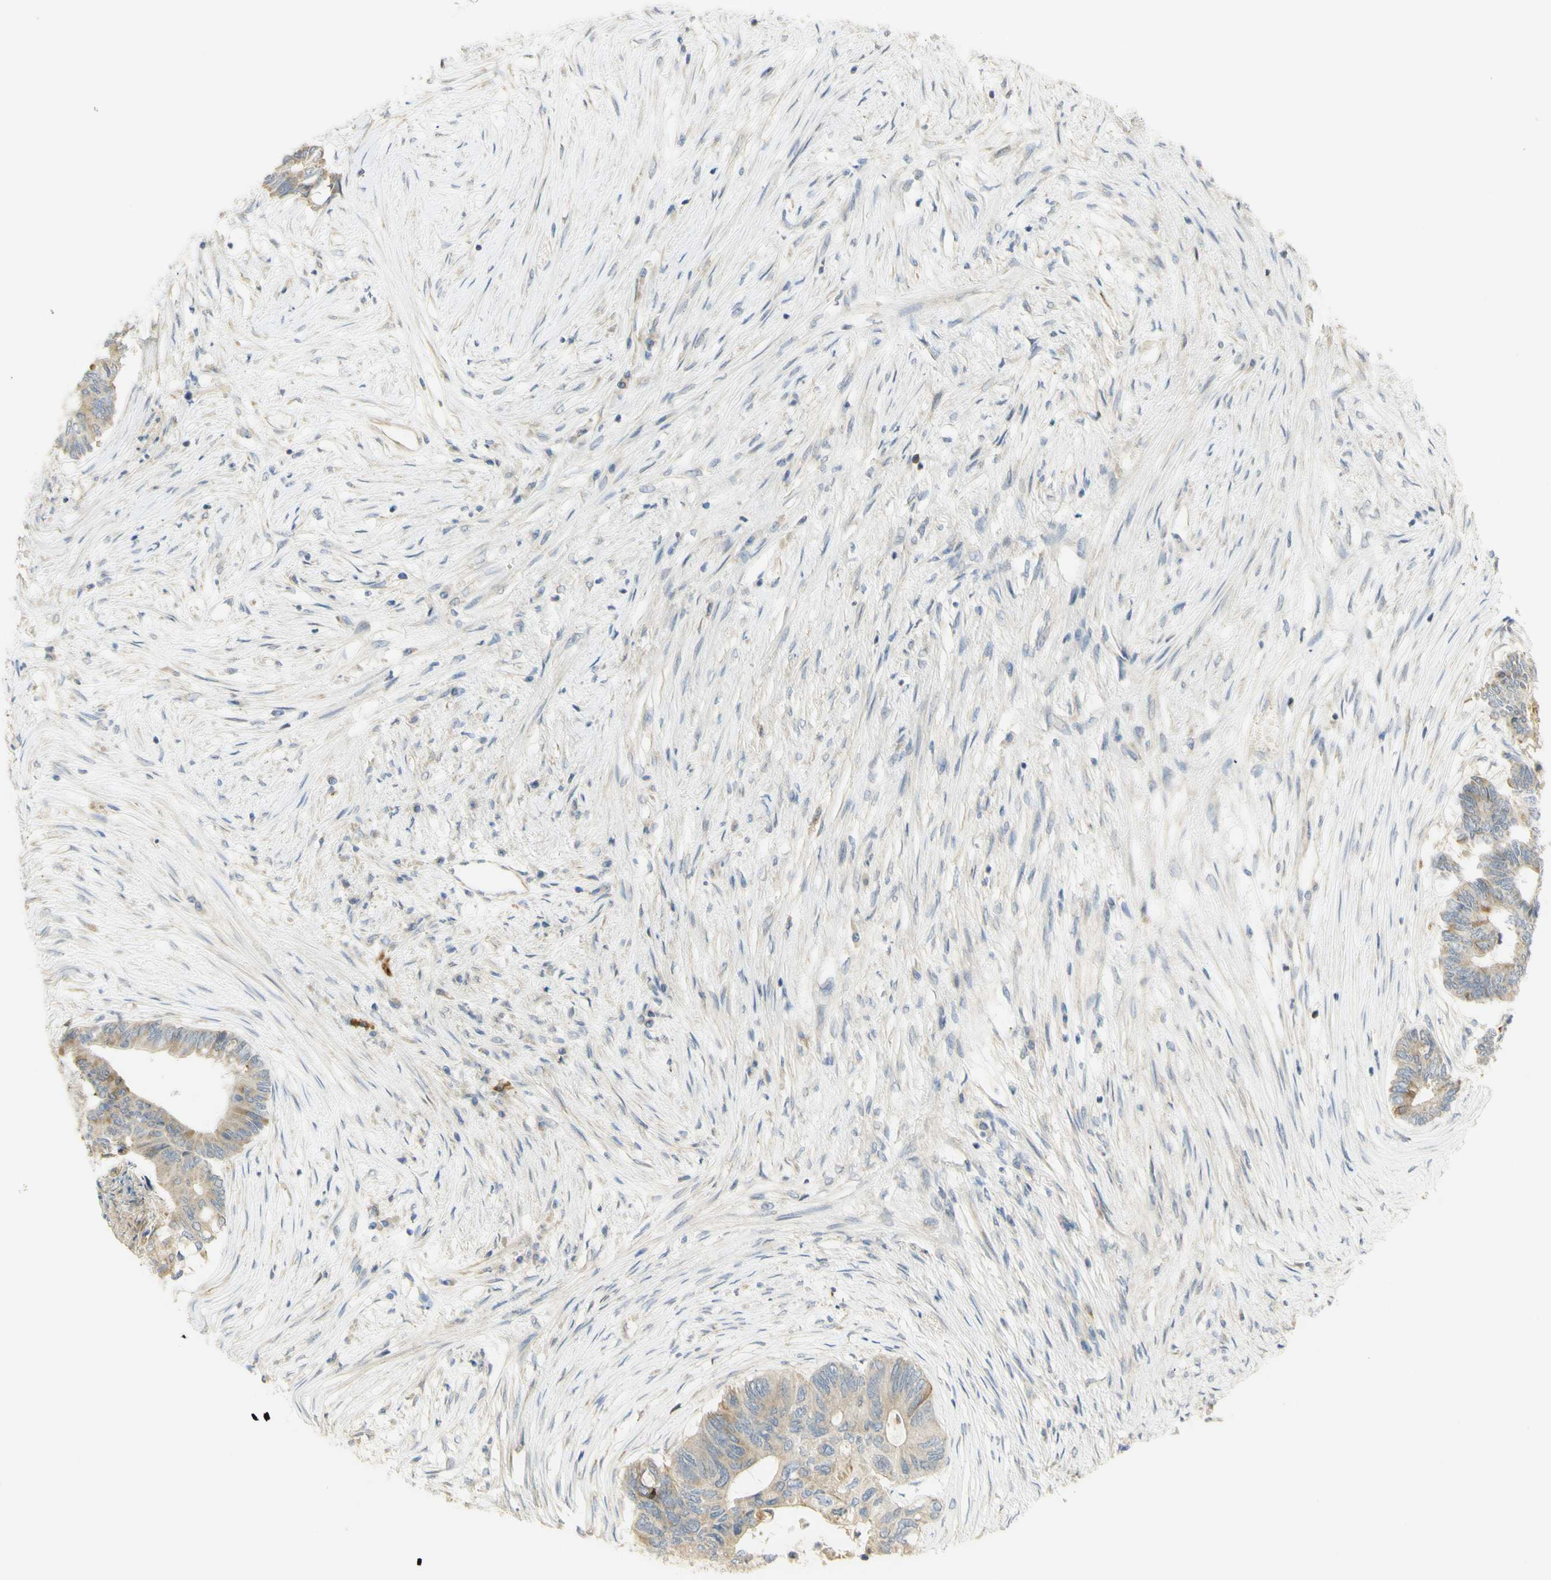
{"staining": {"intensity": "moderate", "quantity": "25%-75%", "location": "cytoplasmic/membranous"}, "tissue": "colorectal cancer", "cell_type": "Tumor cells", "image_type": "cancer", "snomed": [{"axis": "morphology", "description": "Adenocarcinoma, NOS"}, {"axis": "topography", "description": "Rectum"}], "caption": "Immunohistochemistry of human colorectal adenocarcinoma reveals medium levels of moderate cytoplasmic/membranous positivity in about 25%-75% of tumor cells. The protein is shown in brown color, while the nuclei are stained blue.", "gene": "KIF11", "patient": {"sex": "male", "age": 63}}